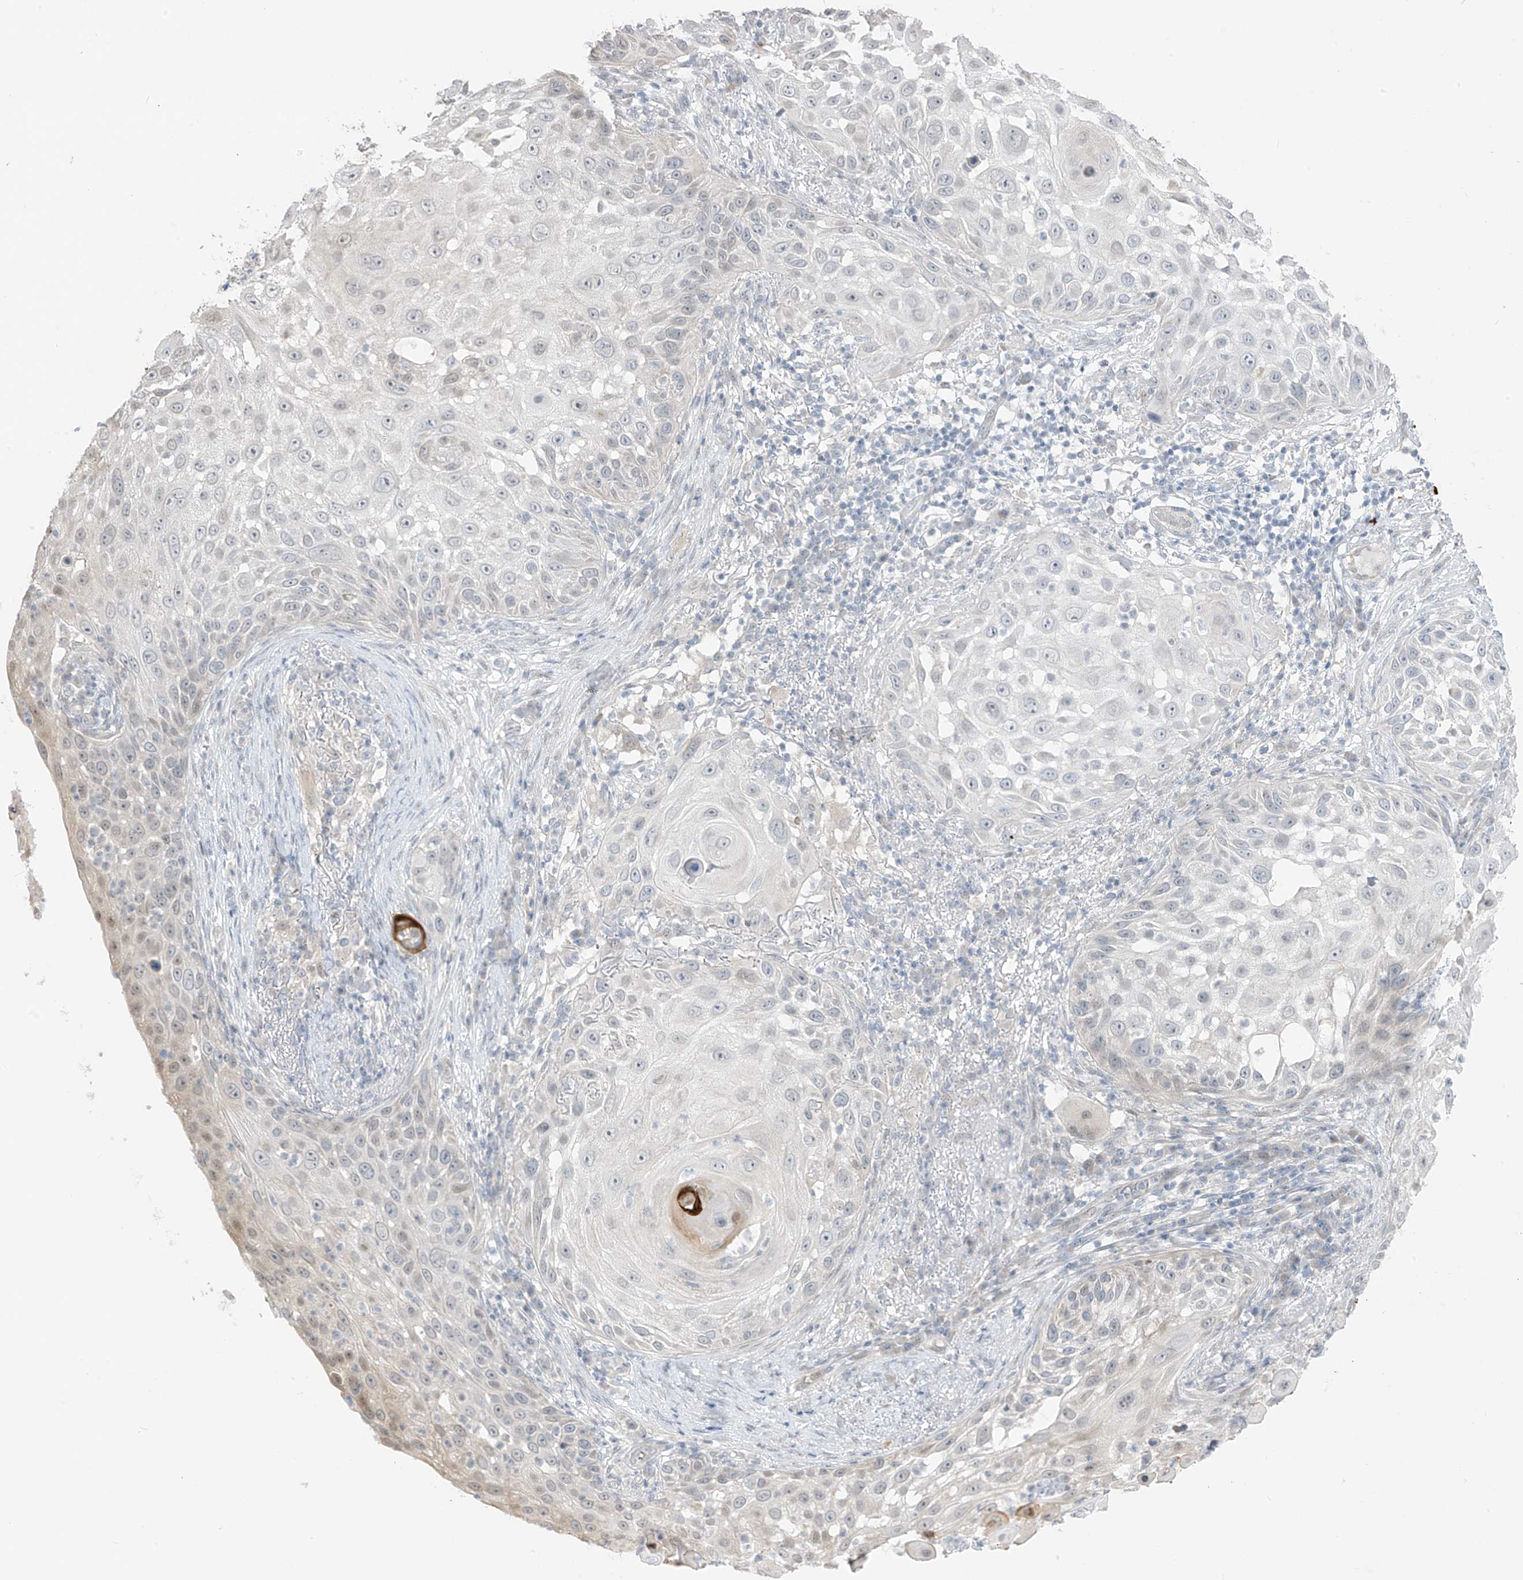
{"staining": {"intensity": "negative", "quantity": "none", "location": "none"}, "tissue": "skin cancer", "cell_type": "Tumor cells", "image_type": "cancer", "snomed": [{"axis": "morphology", "description": "Squamous cell carcinoma, NOS"}, {"axis": "topography", "description": "Skin"}], "caption": "Protein analysis of skin cancer (squamous cell carcinoma) displays no significant expression in tumor cells.", "gene": "ASPRV1", "patient": {"sex": "female", "age": 44}}